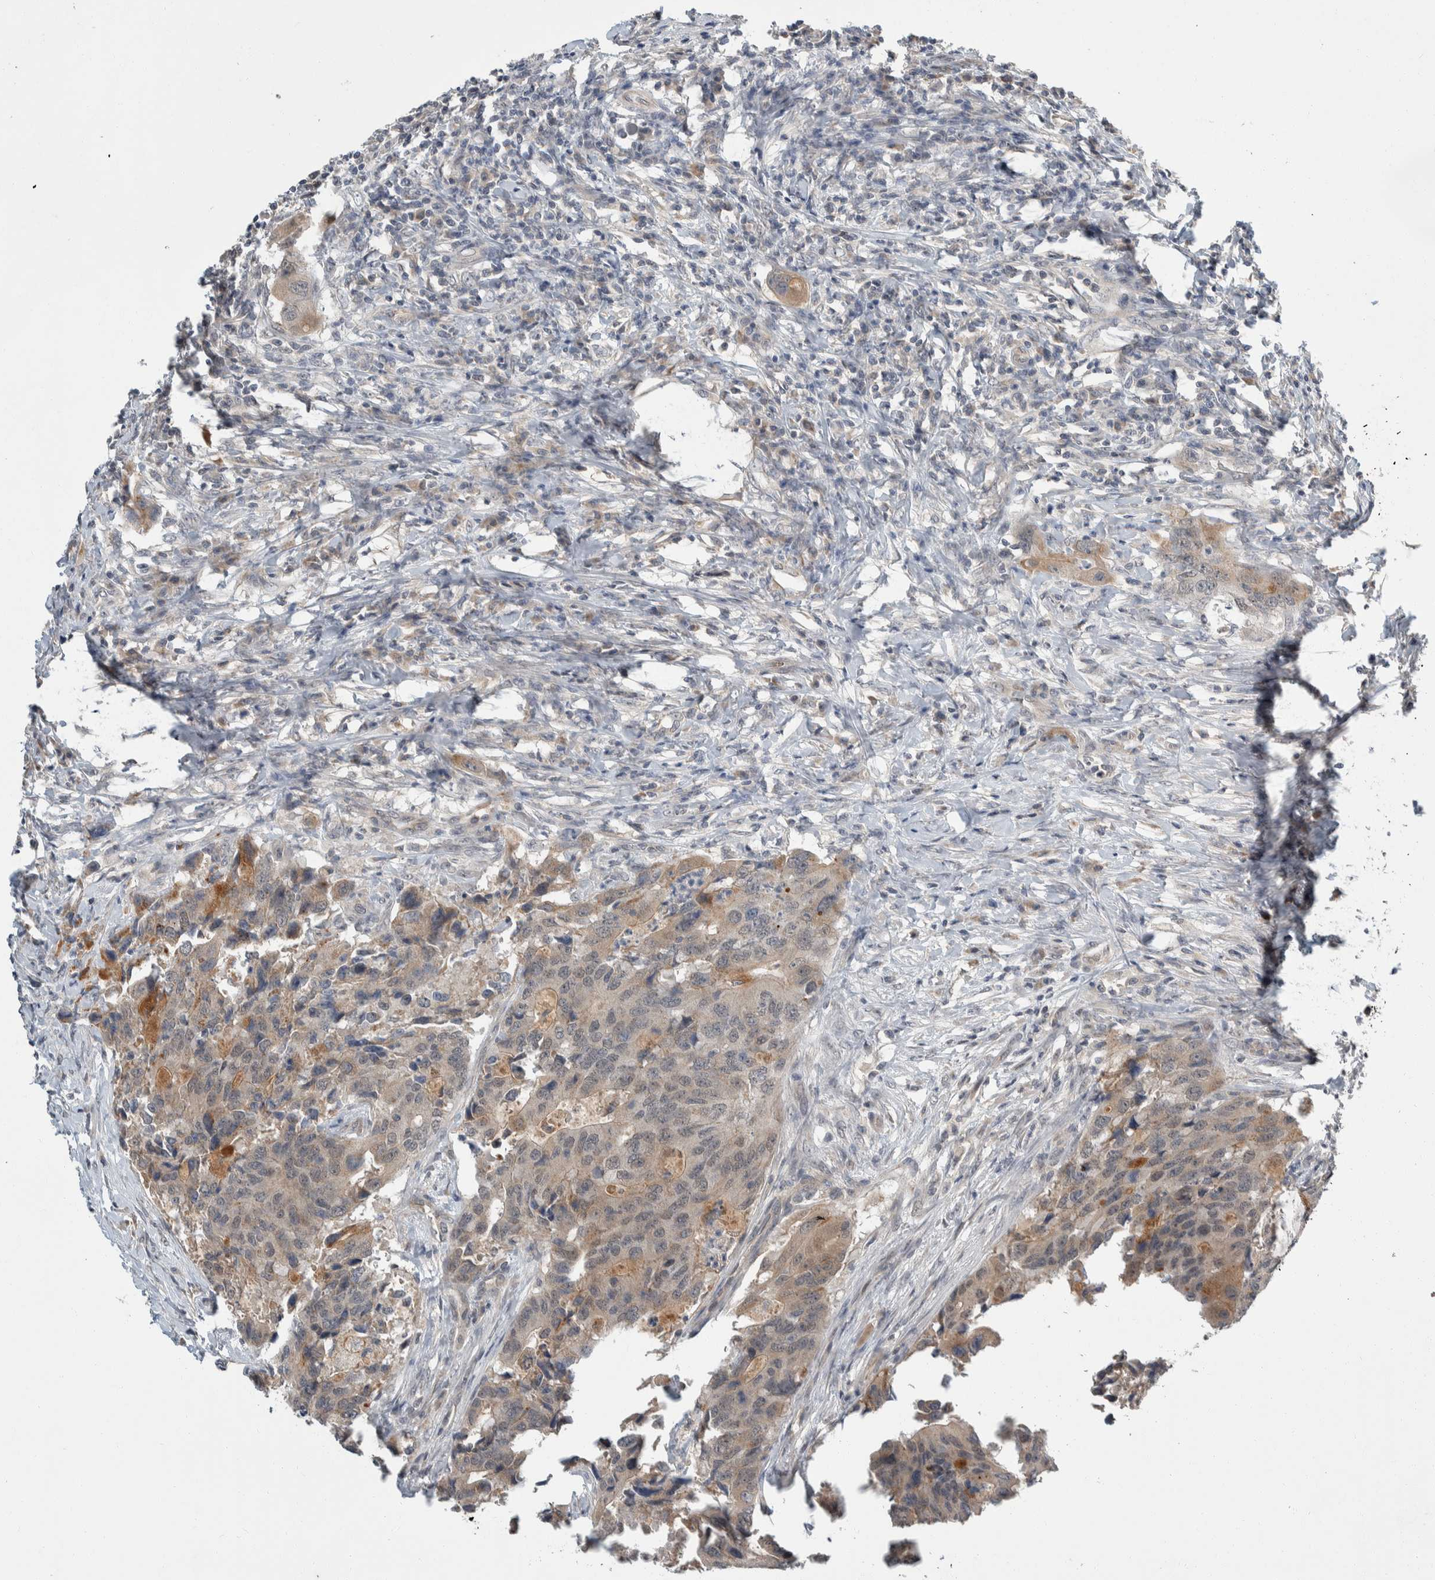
{"staining": {"intensity": "weak", "quantity": "25%-75%", "location": "cytoplasmic/membranous"}, "tissue": "colorectal cancer", "cell_type": "Tumor cells", "image_type": "cancer", "snomed": [{"axis": "morphology", "description": "Adenocarcinoma, NOS"}, {"axis": "topography", "description": "Colon"}], "caption": "Adenocarcinoma (colorectal) stained for a protein exhibits weak cytoplasmic/membranous positivity in tumor cells.", "gene": "SHPK", "patient": {"sex": "male", "age": 71}}